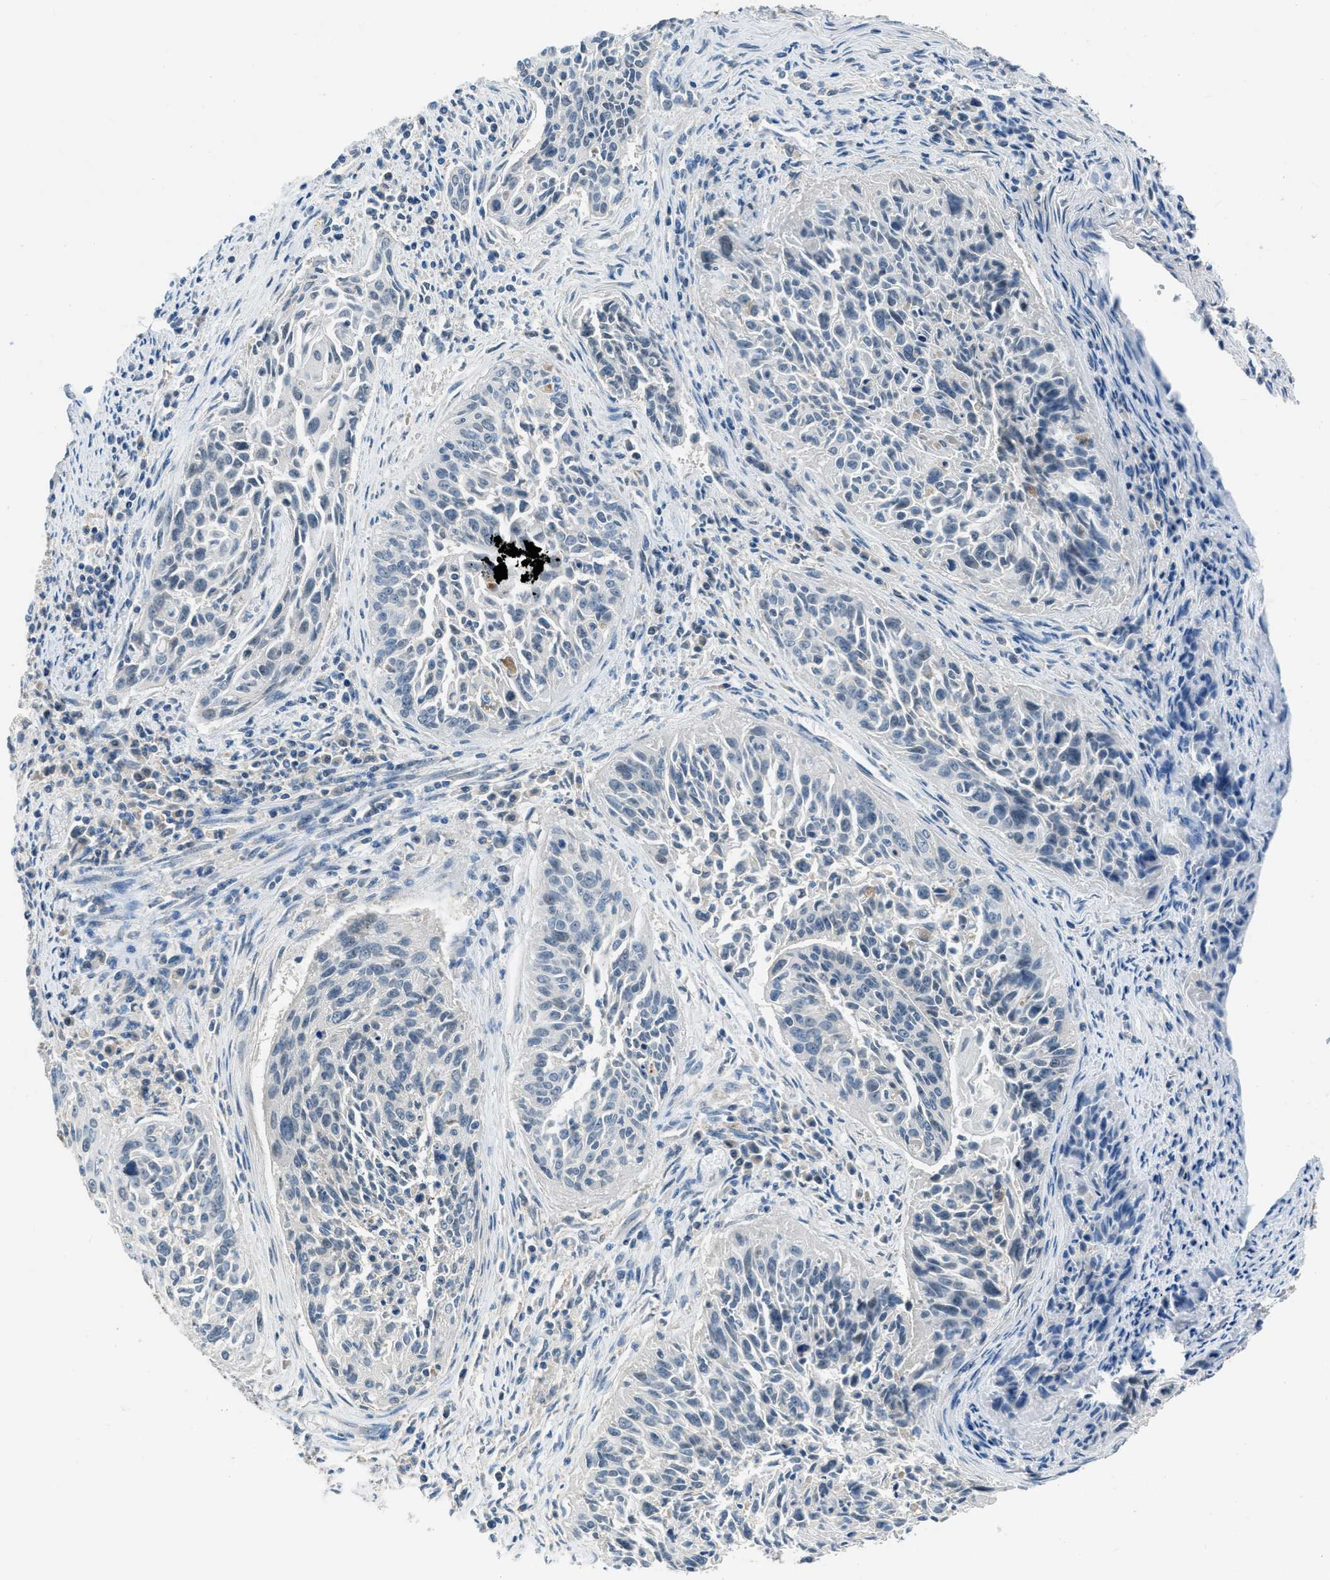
{"staining": {"intensity": "negative", "quantity": "none", "location": "none"}, "tissue": "cervical cancer", "cell_type": "Tumor cells", "image_type": "cancer", "snomed": [{"axis": "morphology", "description": "Squamous cell carcinoma, NOS"}, {"axis": "topography", "description": "Cervix"}], "caption": "High power microscopy photomicrograph of an IHC histopathology image of squamous cell carcinoma (cervical), revealing no significant staining in tumor cells.", "gene": "MIS18A", "patient": {"sex": "female", "age": 55}}